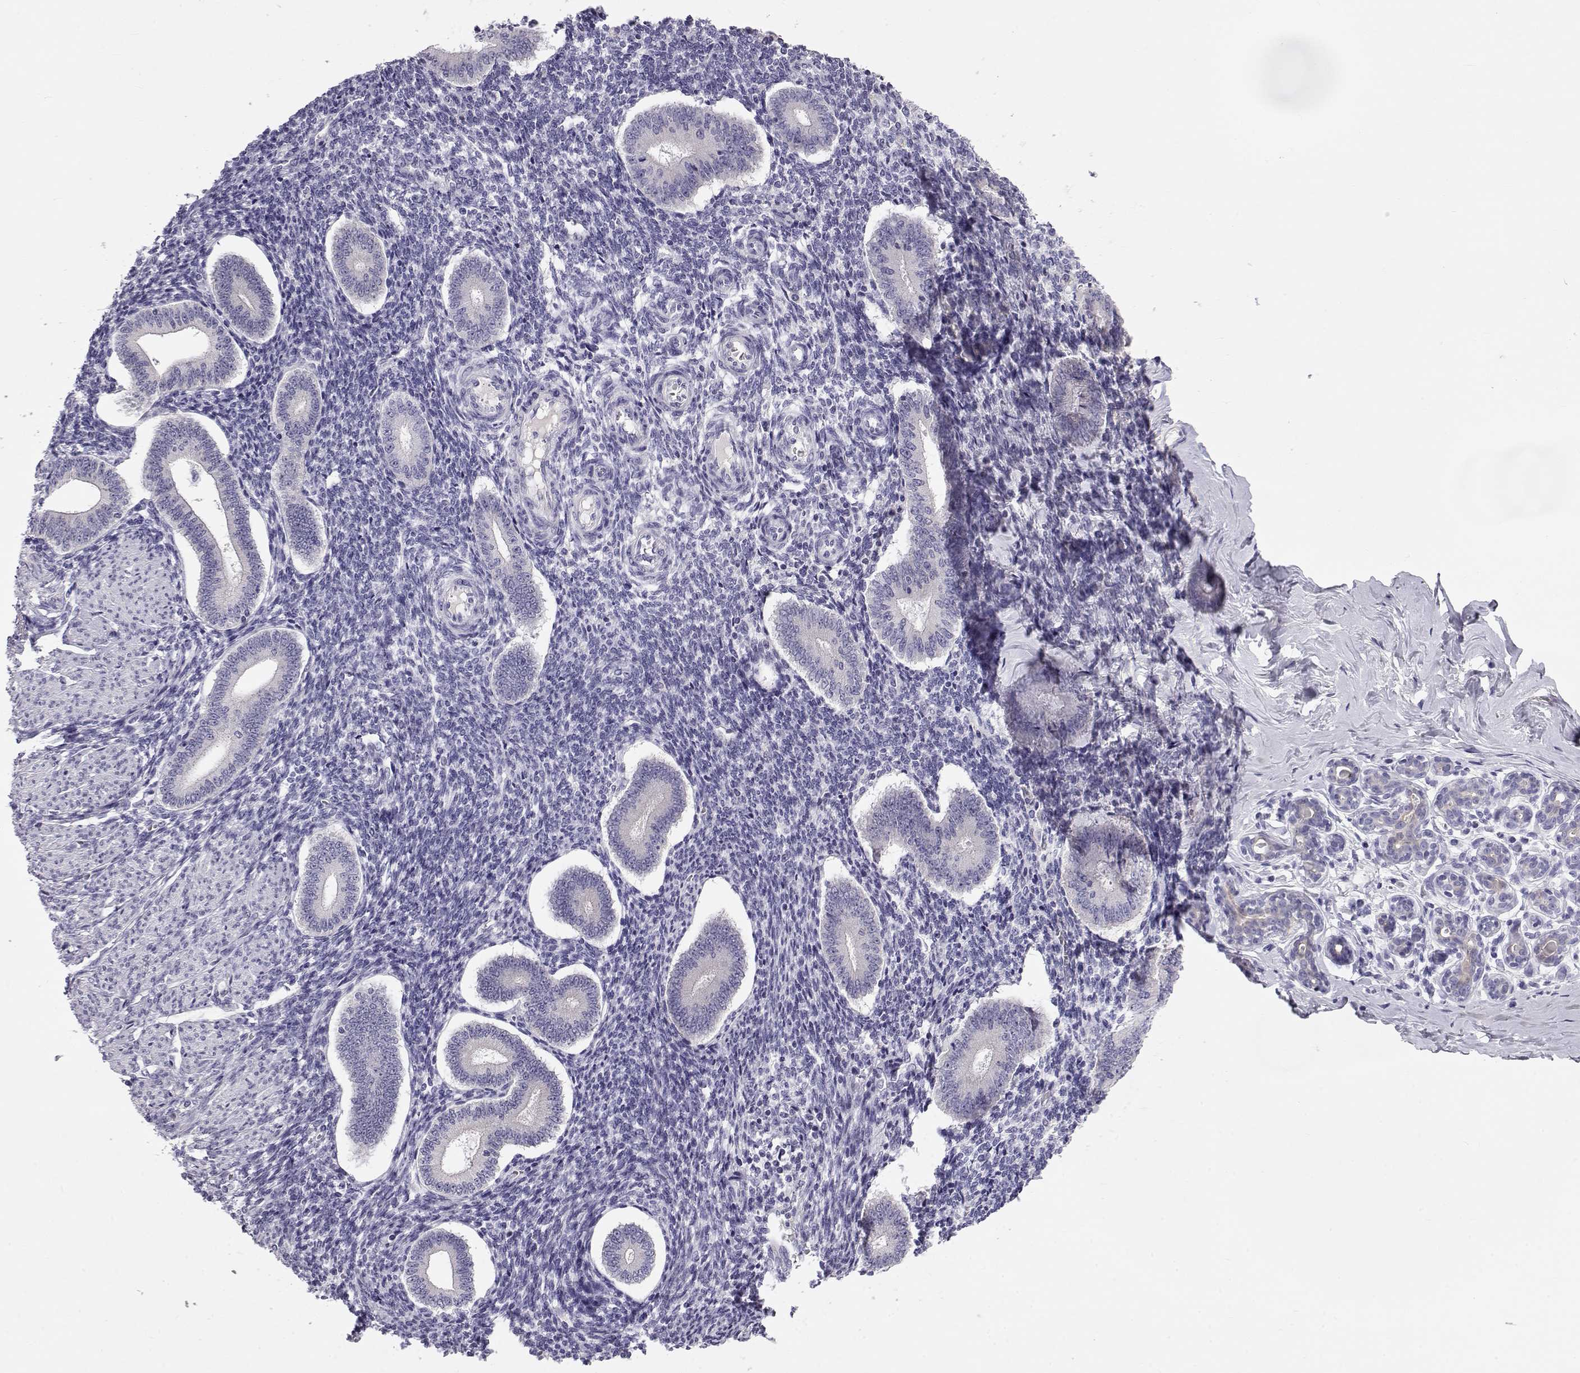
{"staining": {"intensity": "negative", "quantity": "none", "location": "none"}, "tissue": "endometrium", "cell_type": "Cells in endometrial stroma", "image_type": "normal", "snomed": [{"axis": "morphology", "description": "Normal tissue, NOS"}, {"axis": "topography", "description": "Endometrium"}], "caption": "IHC micrograph of unremarkable endometrium: endometrium stained with DAB demonstrates no significant protein positivity in cells in endometrial stroma.", "gene": "GPR26", "patient": {"sex": "female", "age": 40}}